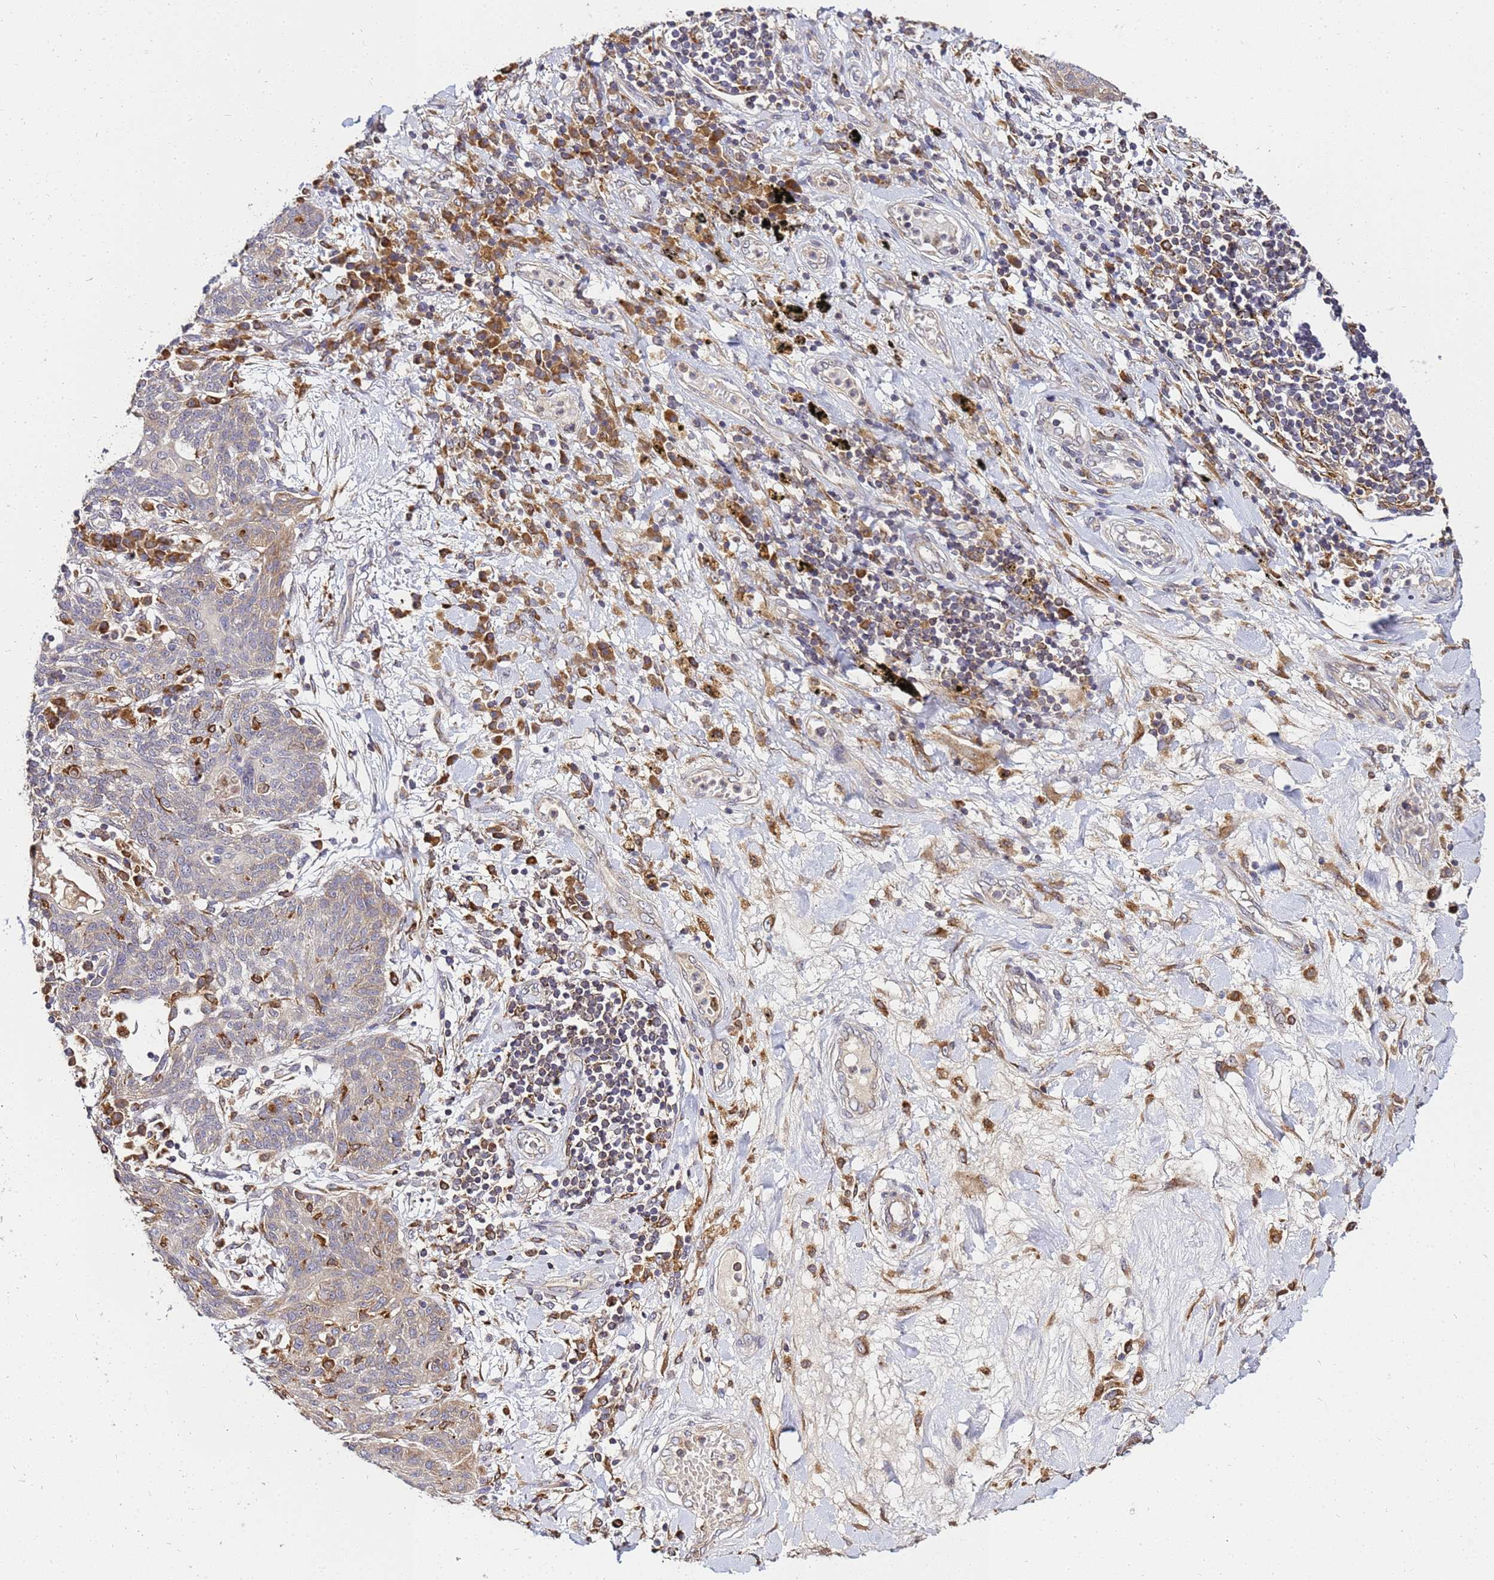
{"staining": {"intensity": "weak", "quantity": "<25%", "location": "cytoplasmic/membranous"}, "tissue": "lung cancer", "cell_type": "Tumor cells", "image_type": "cancer", "snomed": [{"axis": "morphology", "description": "Squamous cell carcinoma, NOS"}, {"axis": "topography", "description": "Lung"}], "caption": "The photomicrograph shows no staining of tumor cells in lung squamous cell carcinoma. (DAB IHC with hematoxylin counter stain).", "gene": "ADPGK", "patient": {"sex": "female", "age": 70}}